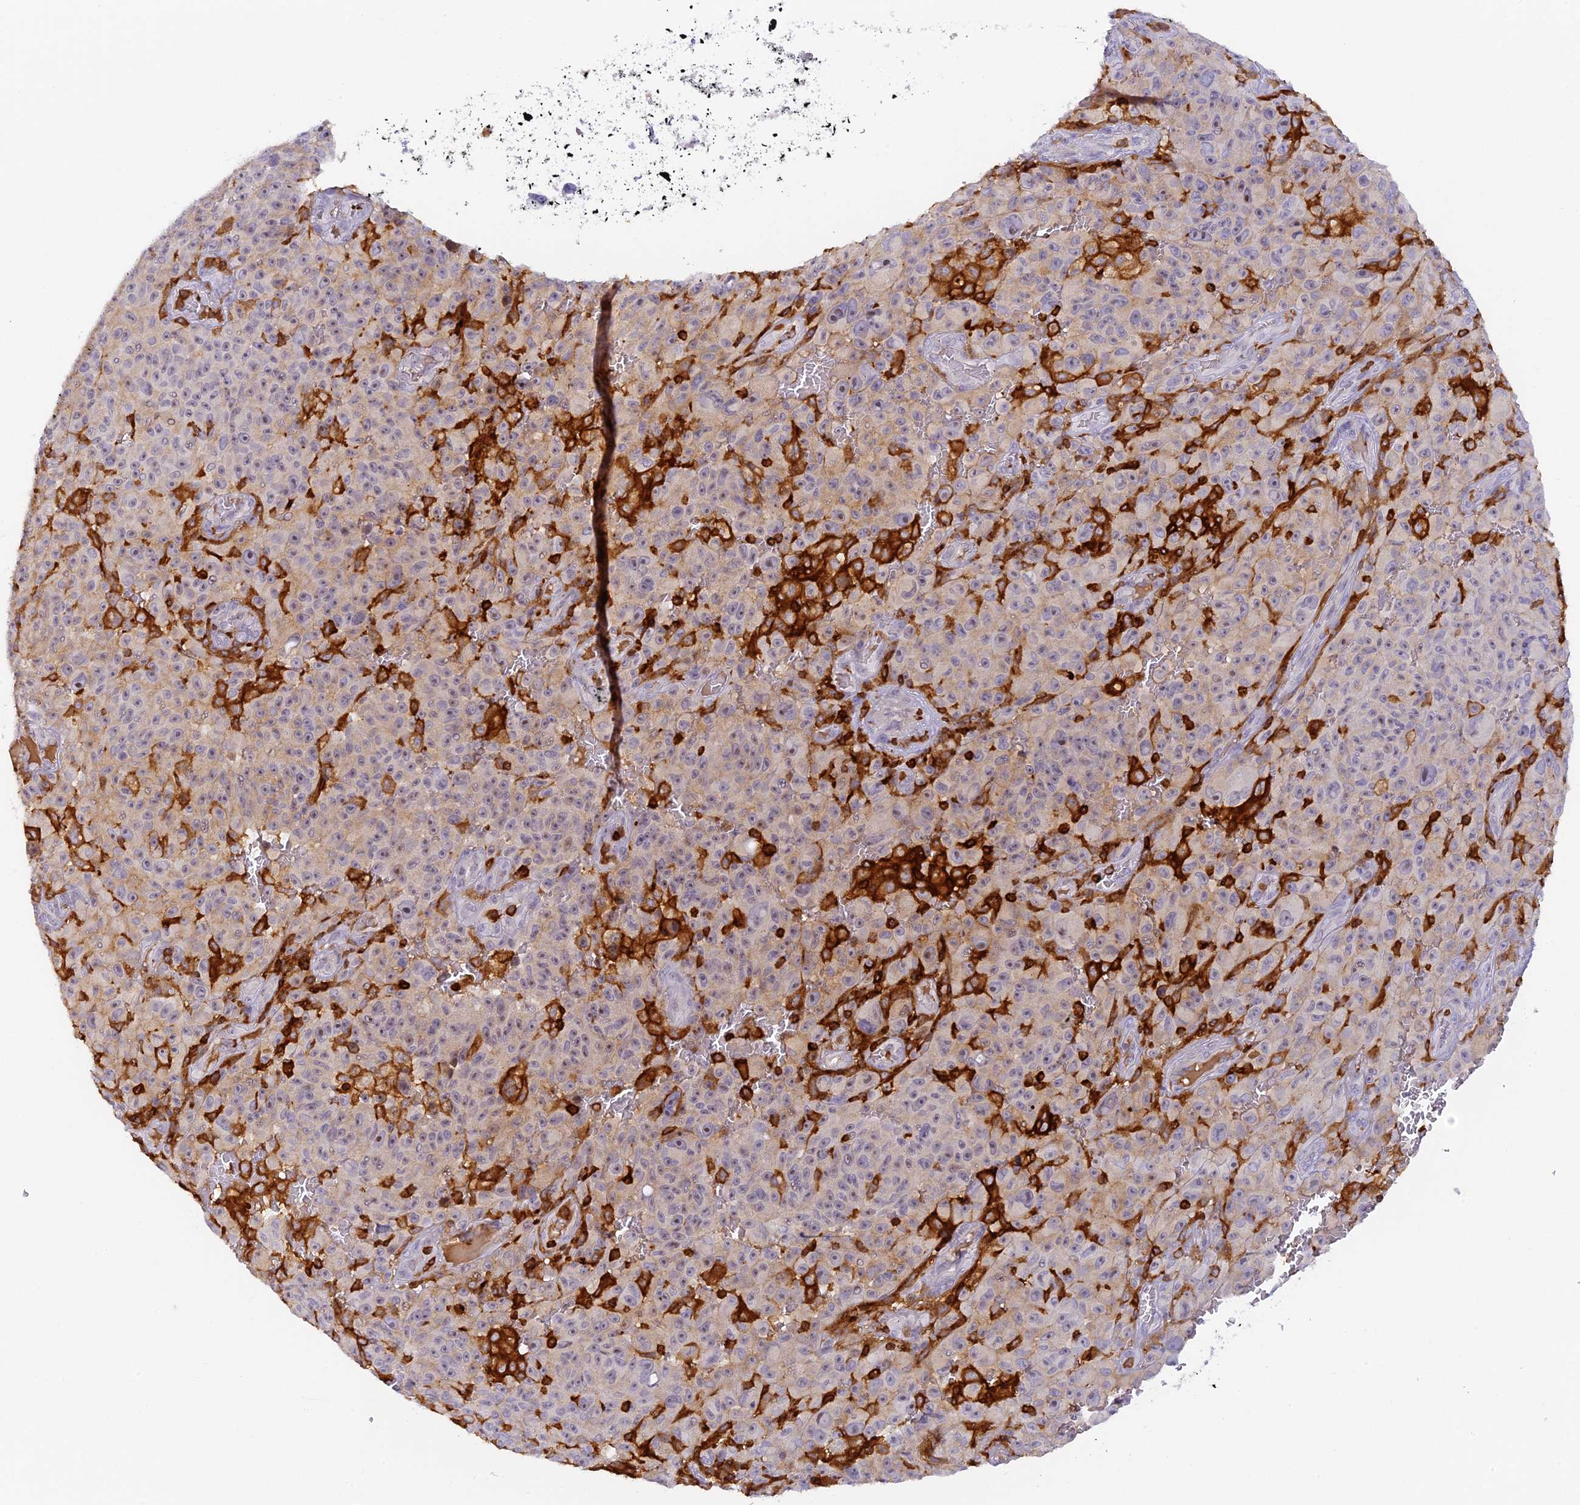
{"staining": {"intensity": "negative", "quantity": "none", "location": "none"}, "tissue": "melanoma", "cell_type": "Tumor cells", "image_type": "cancer", "snomed": [{"axis": "morphology", "description": "Malignant melanoma, NOS"}, {"axis": "topography", "description": "Skin"}], "caption": "Immunohistochemical staining of human melanoma reveals no significant staining in tumor cells.", "gene": "FYB1", "patient": {"sex": "female", "age": 82}}